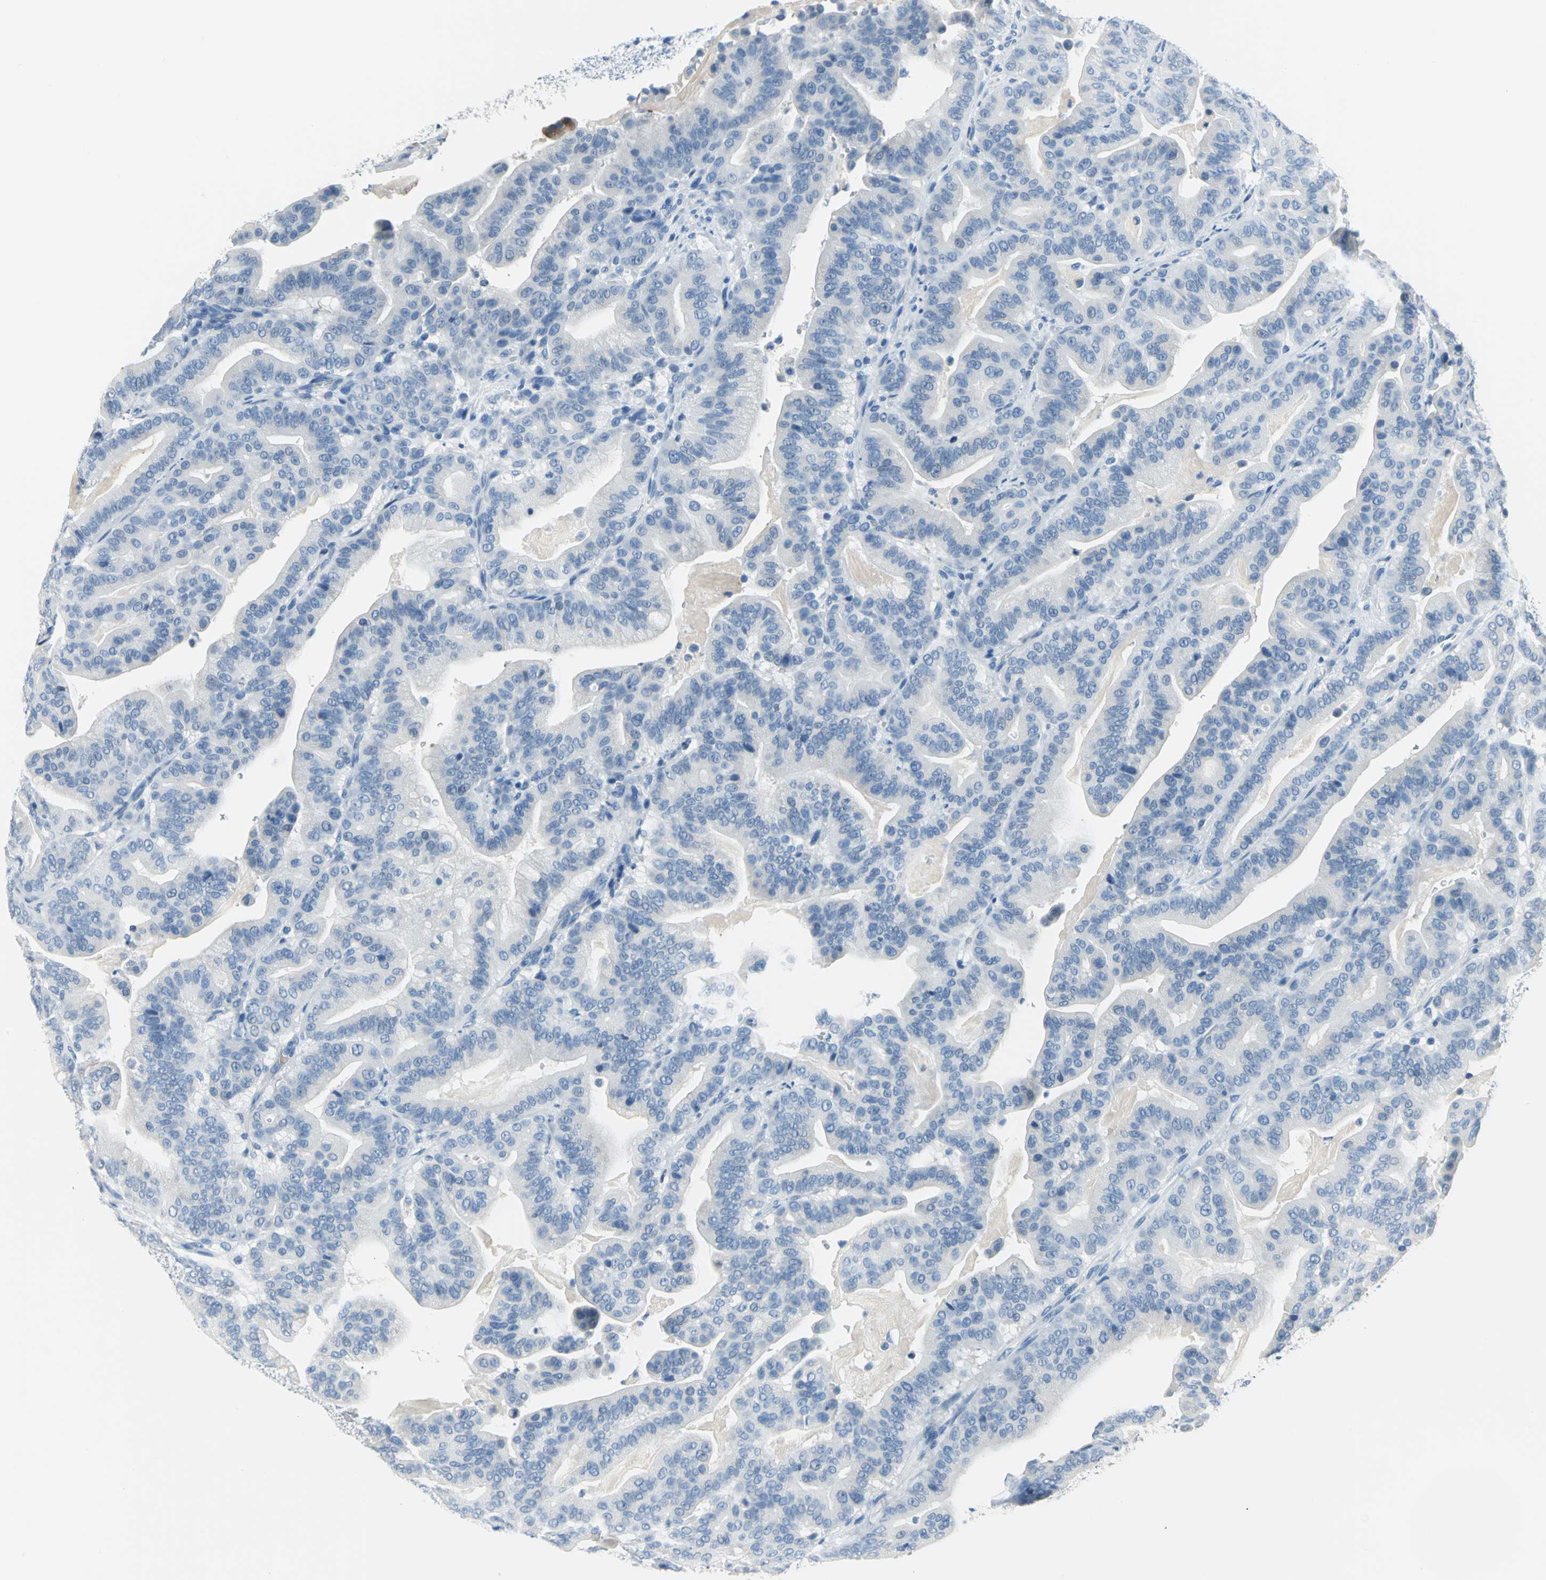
{"staining": {"intensity": "negative", "quantity": "none", "location": "none"}, "tissue": "pancreatic cancer", "cell_type": "Tumor cells", "image_type": "cancer", "snomed": [{"axis": "morphology", "description": "Adenocarcinoma, NOS"}, {"axis": "topography", "description": "Pancreas"}], "caption": "The histopathology image reveals no significant positivity in tumor cells of pancreatic adenocarcinoma. (DAB immunohistochemistry (IHC) visualized using brightfield microscopy, high magnification).", "gene": "PKLR", "patient": {"sex": "male", "age": 63}}